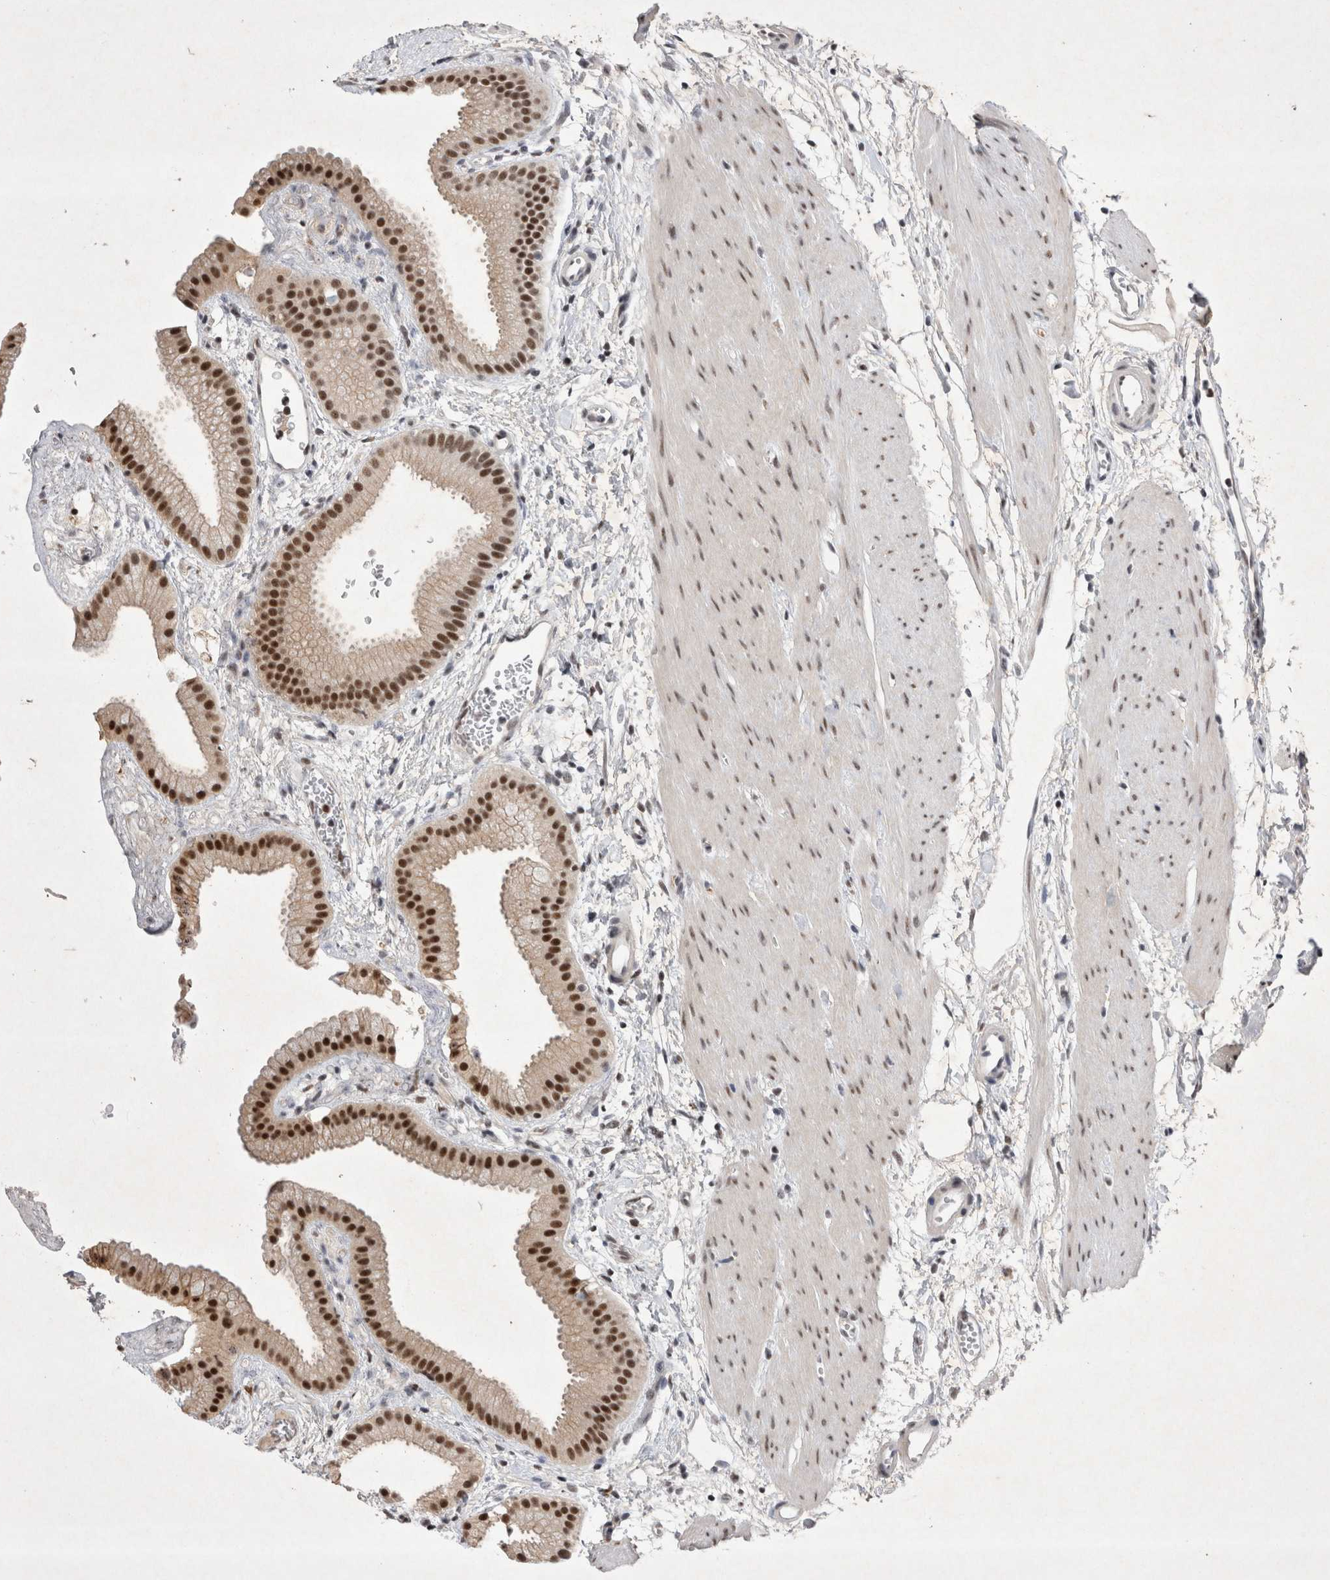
{"staining": {"intensity": "strong", "quantity": ">75%", "location": "nuclear"}, "tissue": "gallbladder", "cell_type": "Glandular cells", "image_type": "normal", "snomed": [{"axis": "morphology", "description": "Normal tissue, NOS"}, {"axis": "topography", "description": "Gallbladder"}], "caption": "Immunohistochemical staining of benign gallbladder demonstrates >75% levels of strong nuclear protein staining in about >75% of glandular cells. The protein of interest is shown in brown color, while the nuclei are stained blue.", "gene": "RBM6", "patient": {"sex": "female", "age": 64}}